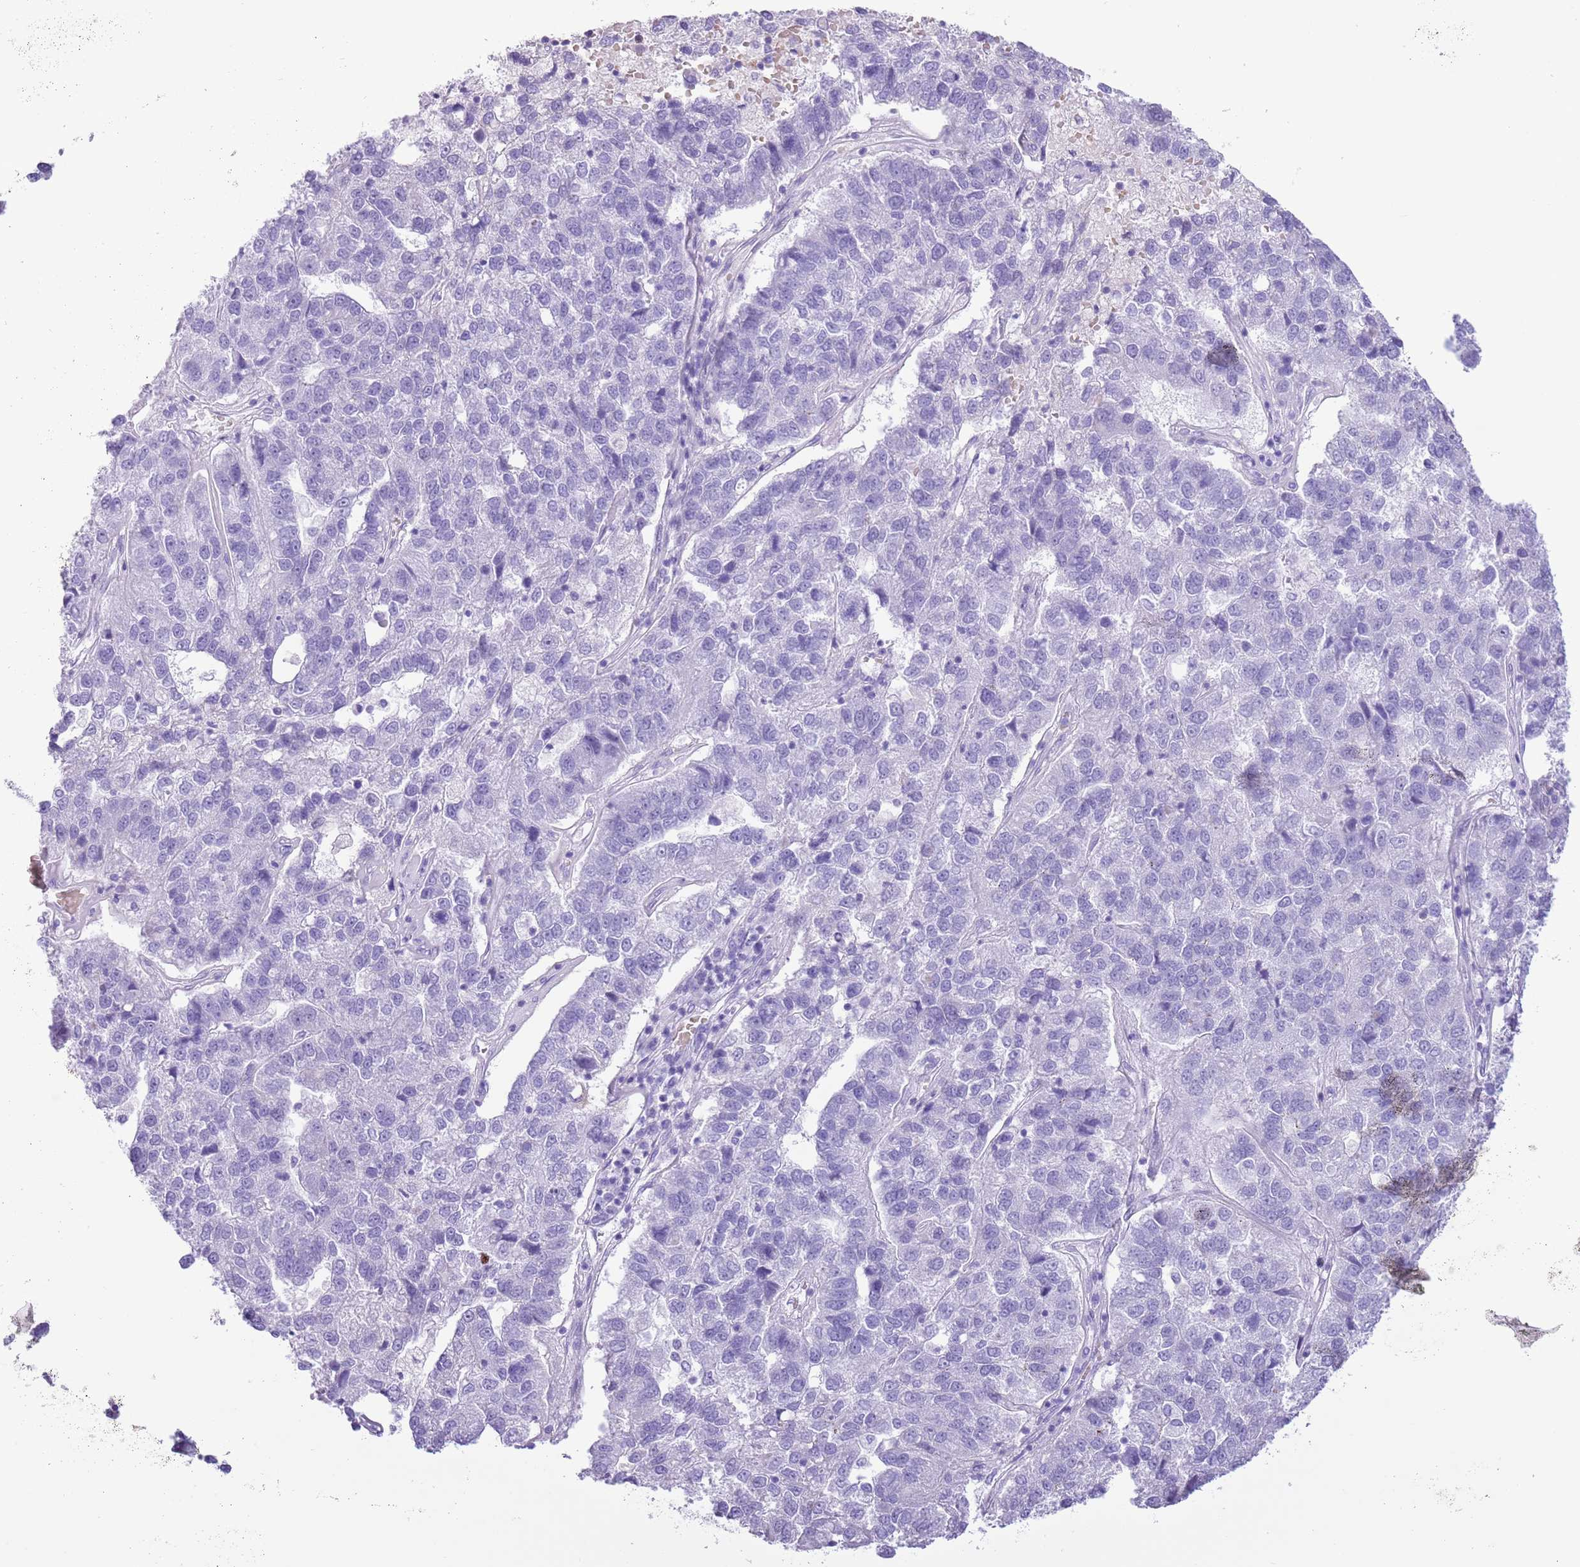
{"staining": {"intensity": "negative", "quantity": "none", "location": "none"}, "tissue": "pancreatic cancer", "cell_type": "Tumor cells", "image_type": "cancer", "snomed": [{"axis": "morphology", "description": "Adenocarcinoma, NOS"}, {"axis": "topography", "description": "Pancreas"}], "caption": "IHC of human pancreatic adenocarcinoma shows no expression in tumor cells.", "gene": "SLC7A14", "patient": {"sex": "female", "age": 61}}